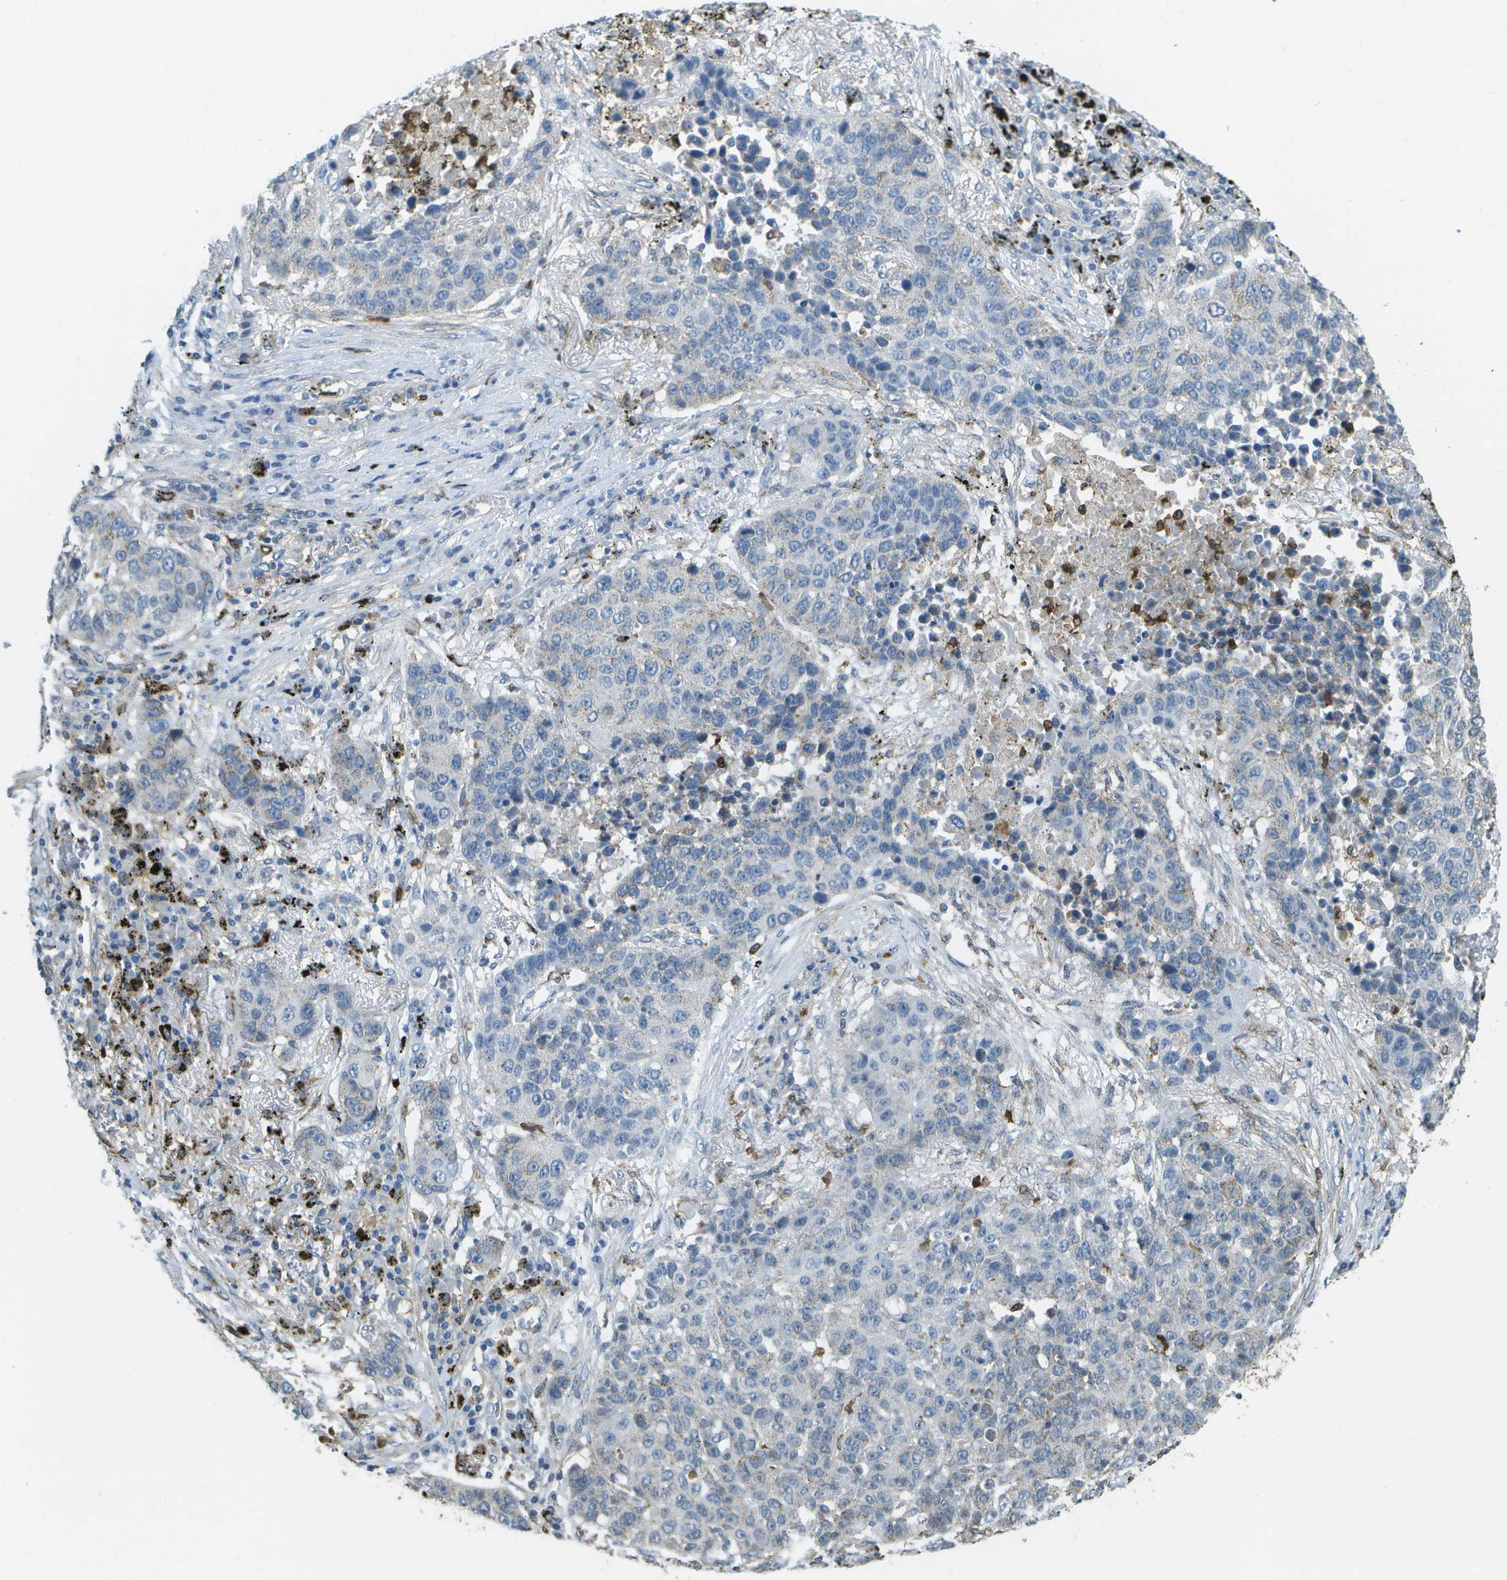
{"staining": {"intensity": "weak", "quantity": "<25%", "location": "cytoplasmic/membranous"}, "tissue": "lung cancer", "cell_type": "Tumor cells", "image_type": "cancer", "snomed": [{"axis": "morphology", "description": "Squamous cell carcinoma, NOS"}, {"axis": "topography", "description": "Lung"}], "caption": "The immunohistochemistry histopathology image has no significant staining in tumor cells of lung cancer tissue.", "gene": "CACHD1", "patient": {"sex": "male", "age": 57}}